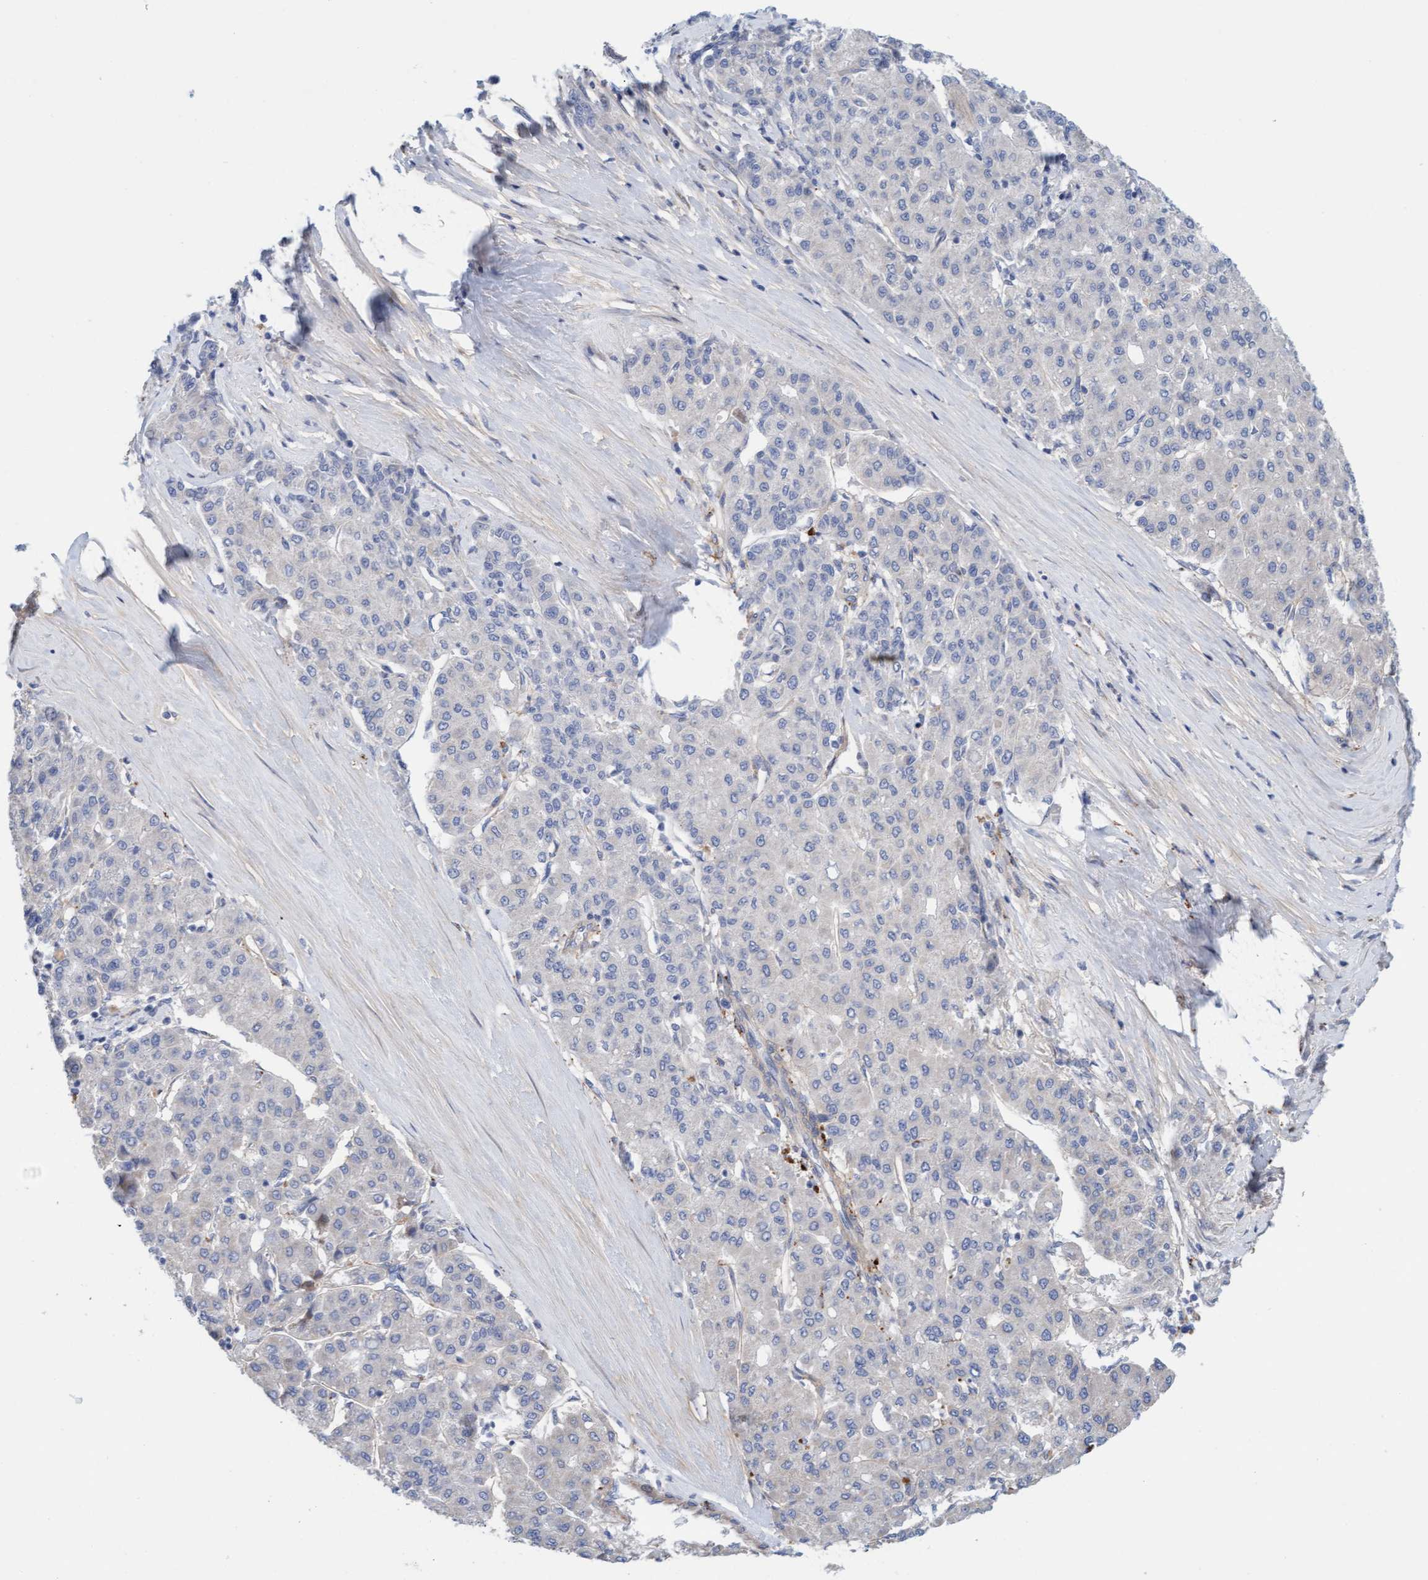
{"staining": {"intensity": "negative", "quantity": "none", "location": "none"}, "tissue": "liver cancer", "cell_type": "Tumor cells", "image_type": "cancer", "snomed": [{"axis": "morphology", "description": "Carcinoma, Hepatocellular, NOS"}, {"axis": "topography", "description": "Liver"}], "caption": "Protein analysis of liver cancer (hepatocellular carcinoma) demonstrates no significant positivity in tumor cells.", "gene": "CDK5RAP3", "patient": {"sex": "male", "age": 65}}